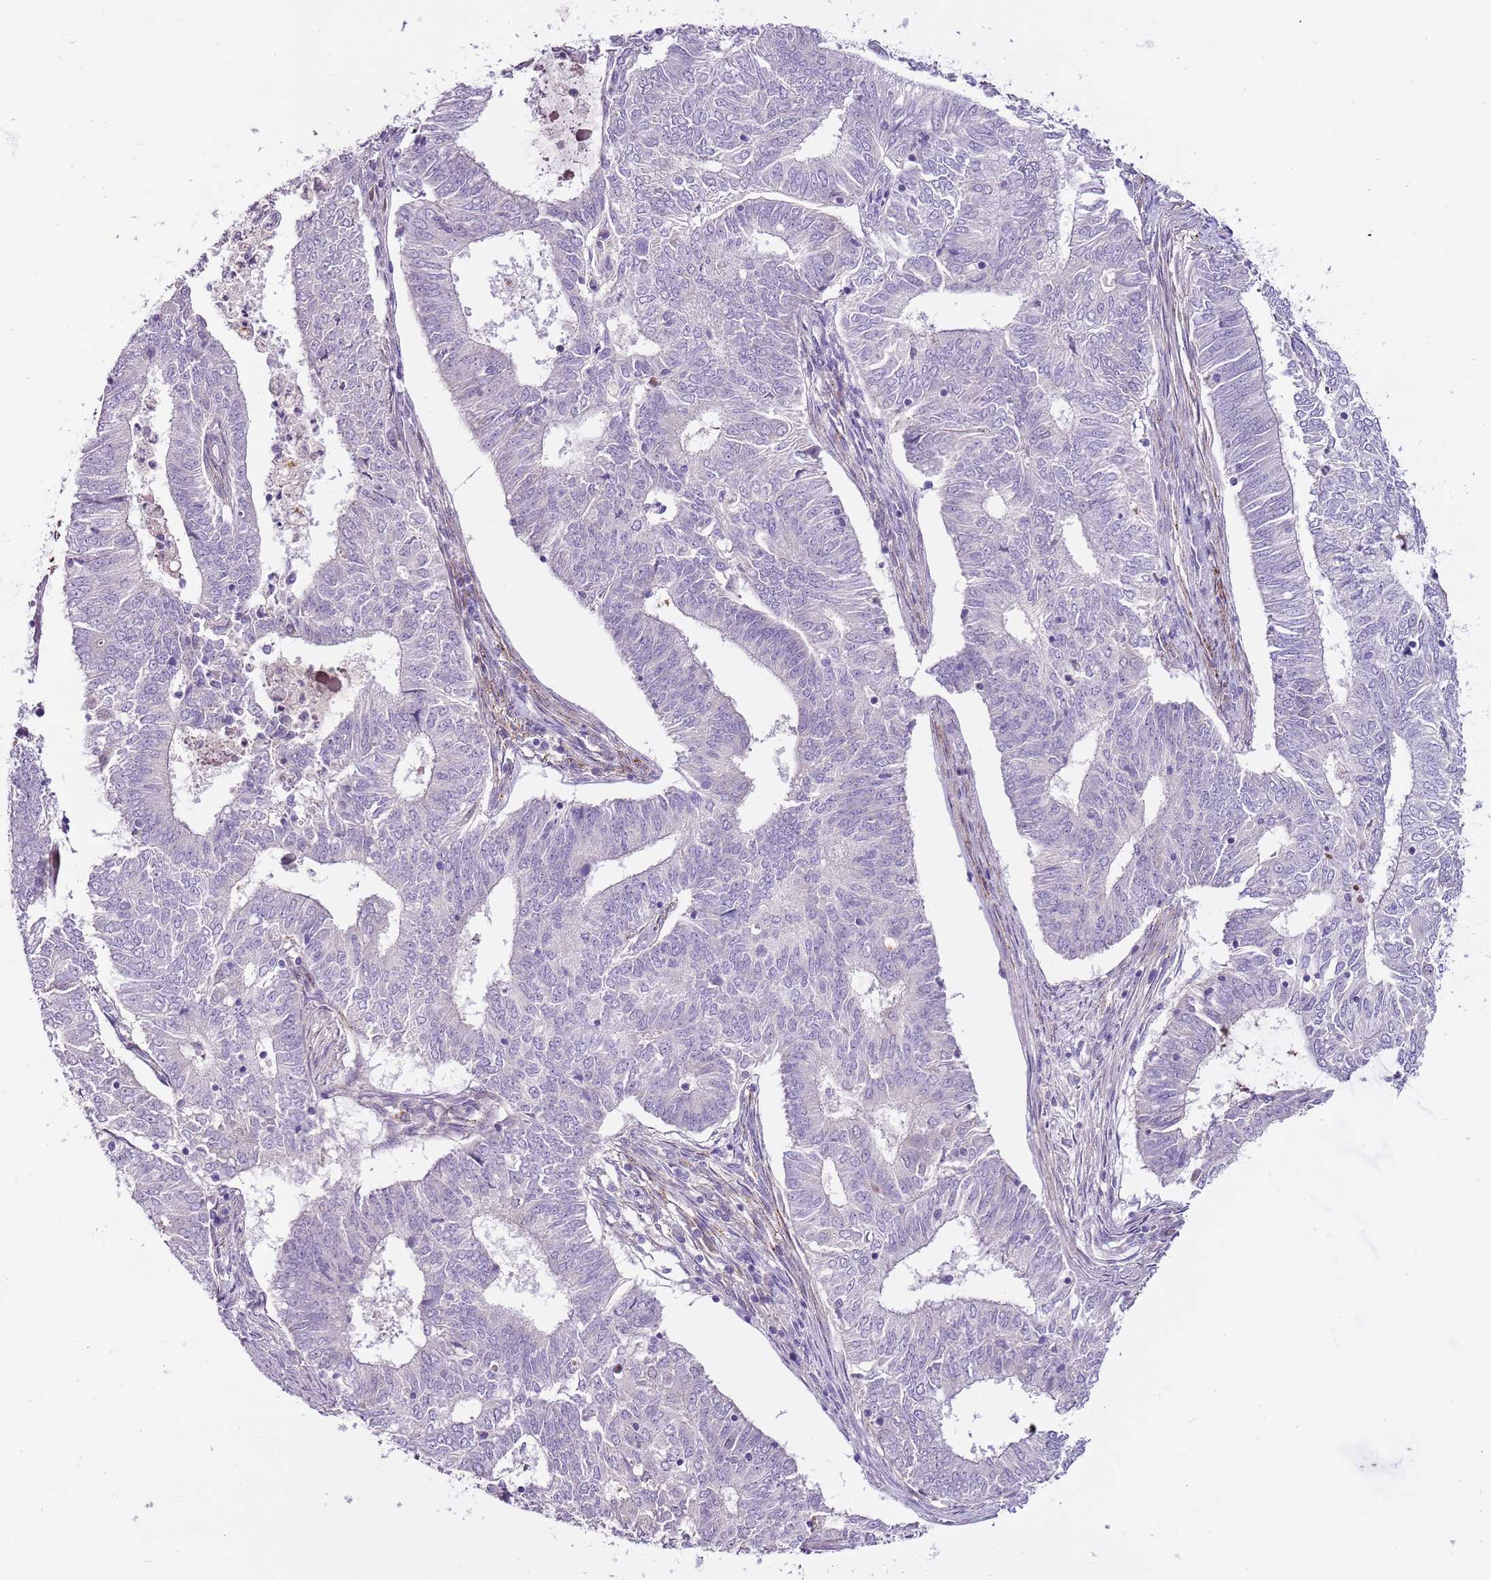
{"staining": {"intensity": "negative", "quantity": "none", "location": "none"}, "tissue": "endometrial cancer", "cell_type": "Tumor cells", "image_type": "cancer", "snomed": [{"axis": "morphology", "description": "Adenocarcinoma, NOS"}, {"axis": "topography", "description": "Endometrium"}], "caption": "The histopathology image reveals no staining of tumor cells in endometrial cancer (adenocarcinoma).", "gene": "NKX2-3", "patient": {"sex": "female", "age": 62}}